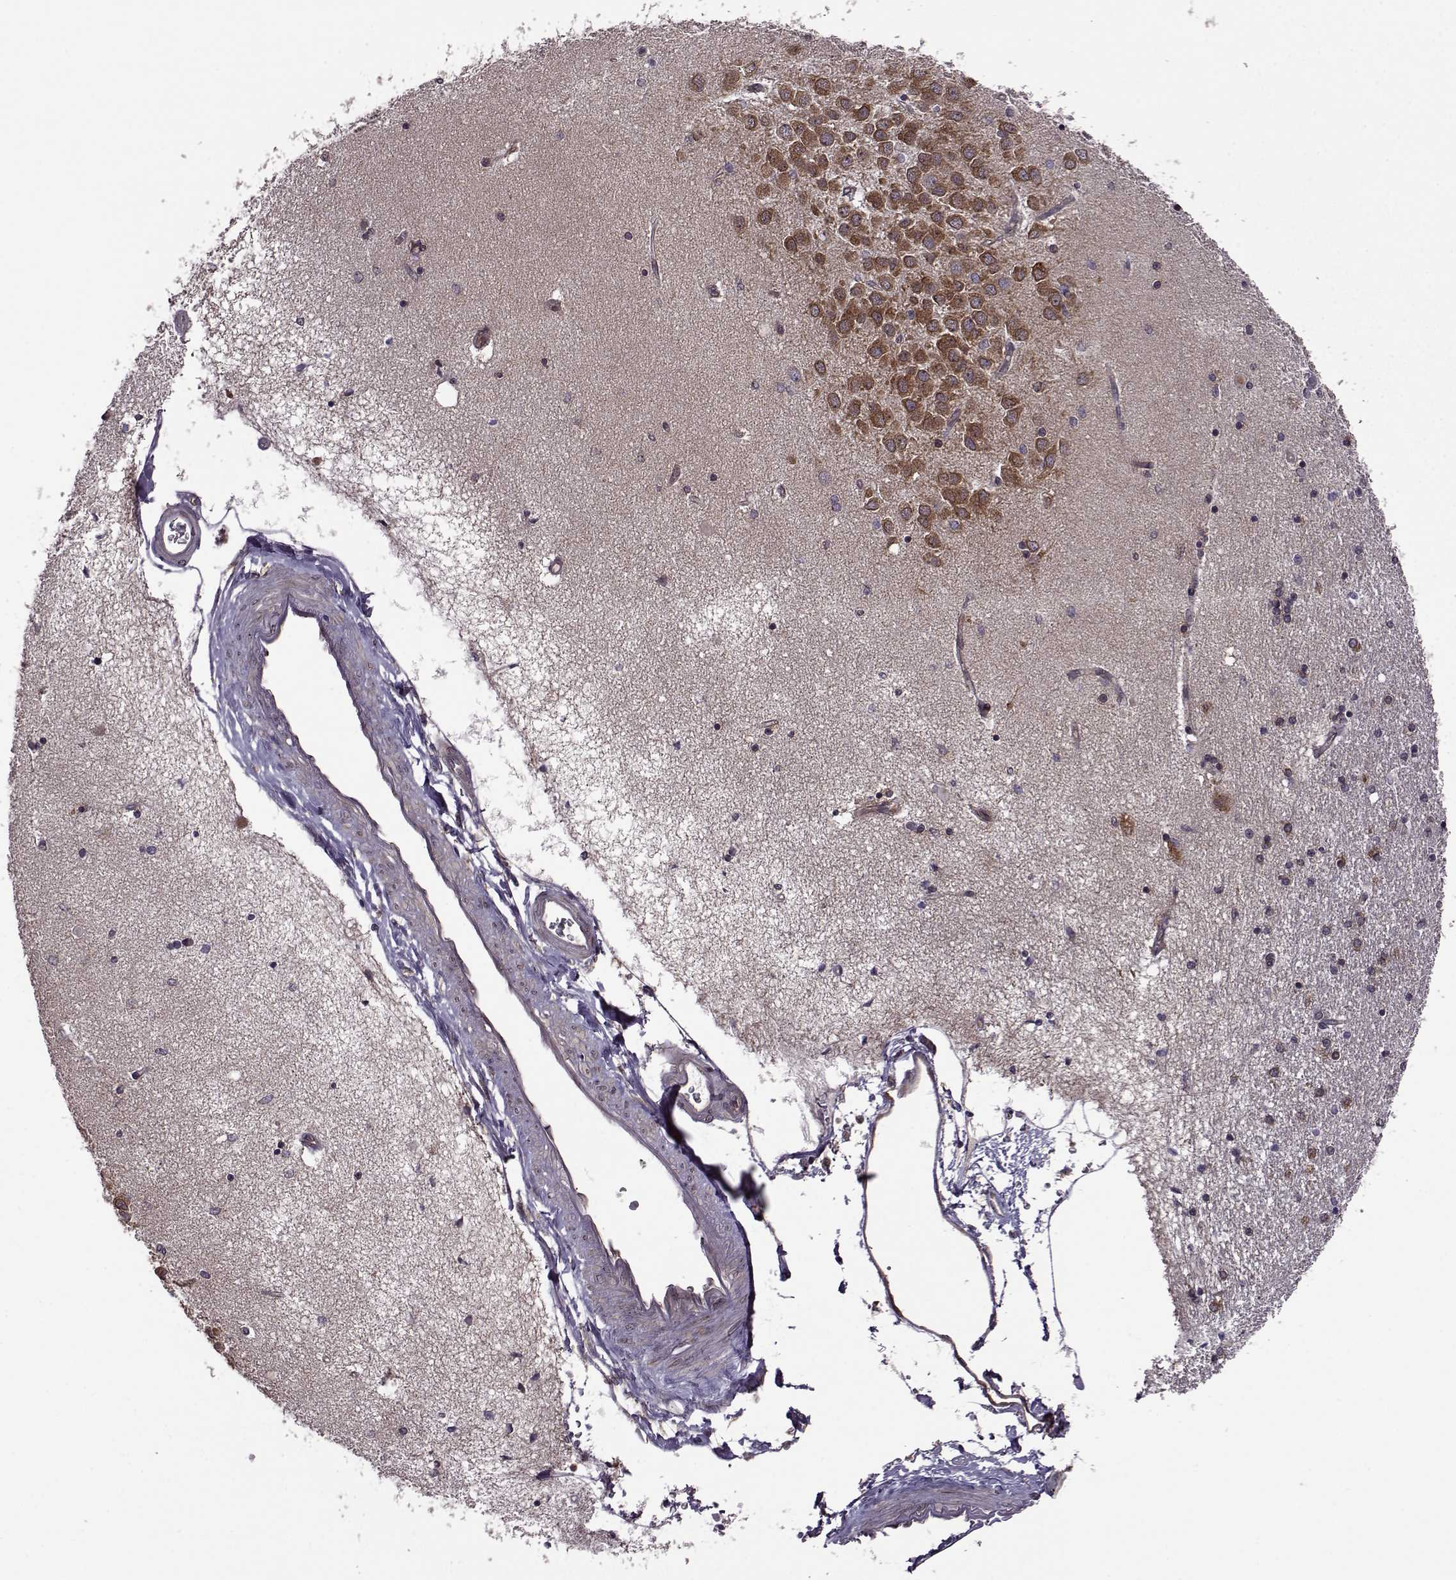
{"staining": {"intensity": "negative", "quantity": "none", "location": "none"}, "tissue": "hippocampus", "cell_type": "Glial cells", "image_type": "normal", "snomed": [{"axis": "morphology", "description": "Normal tissue, NOS"}, {"axis": "topography", "description": "Hippocampus"}], "caption": "Human hippocampus stained for a protein using immunohistochemistry displays no positivity in glial cells.", "gene": "URI1", "patient": {"sex": "female", "age": 54}}